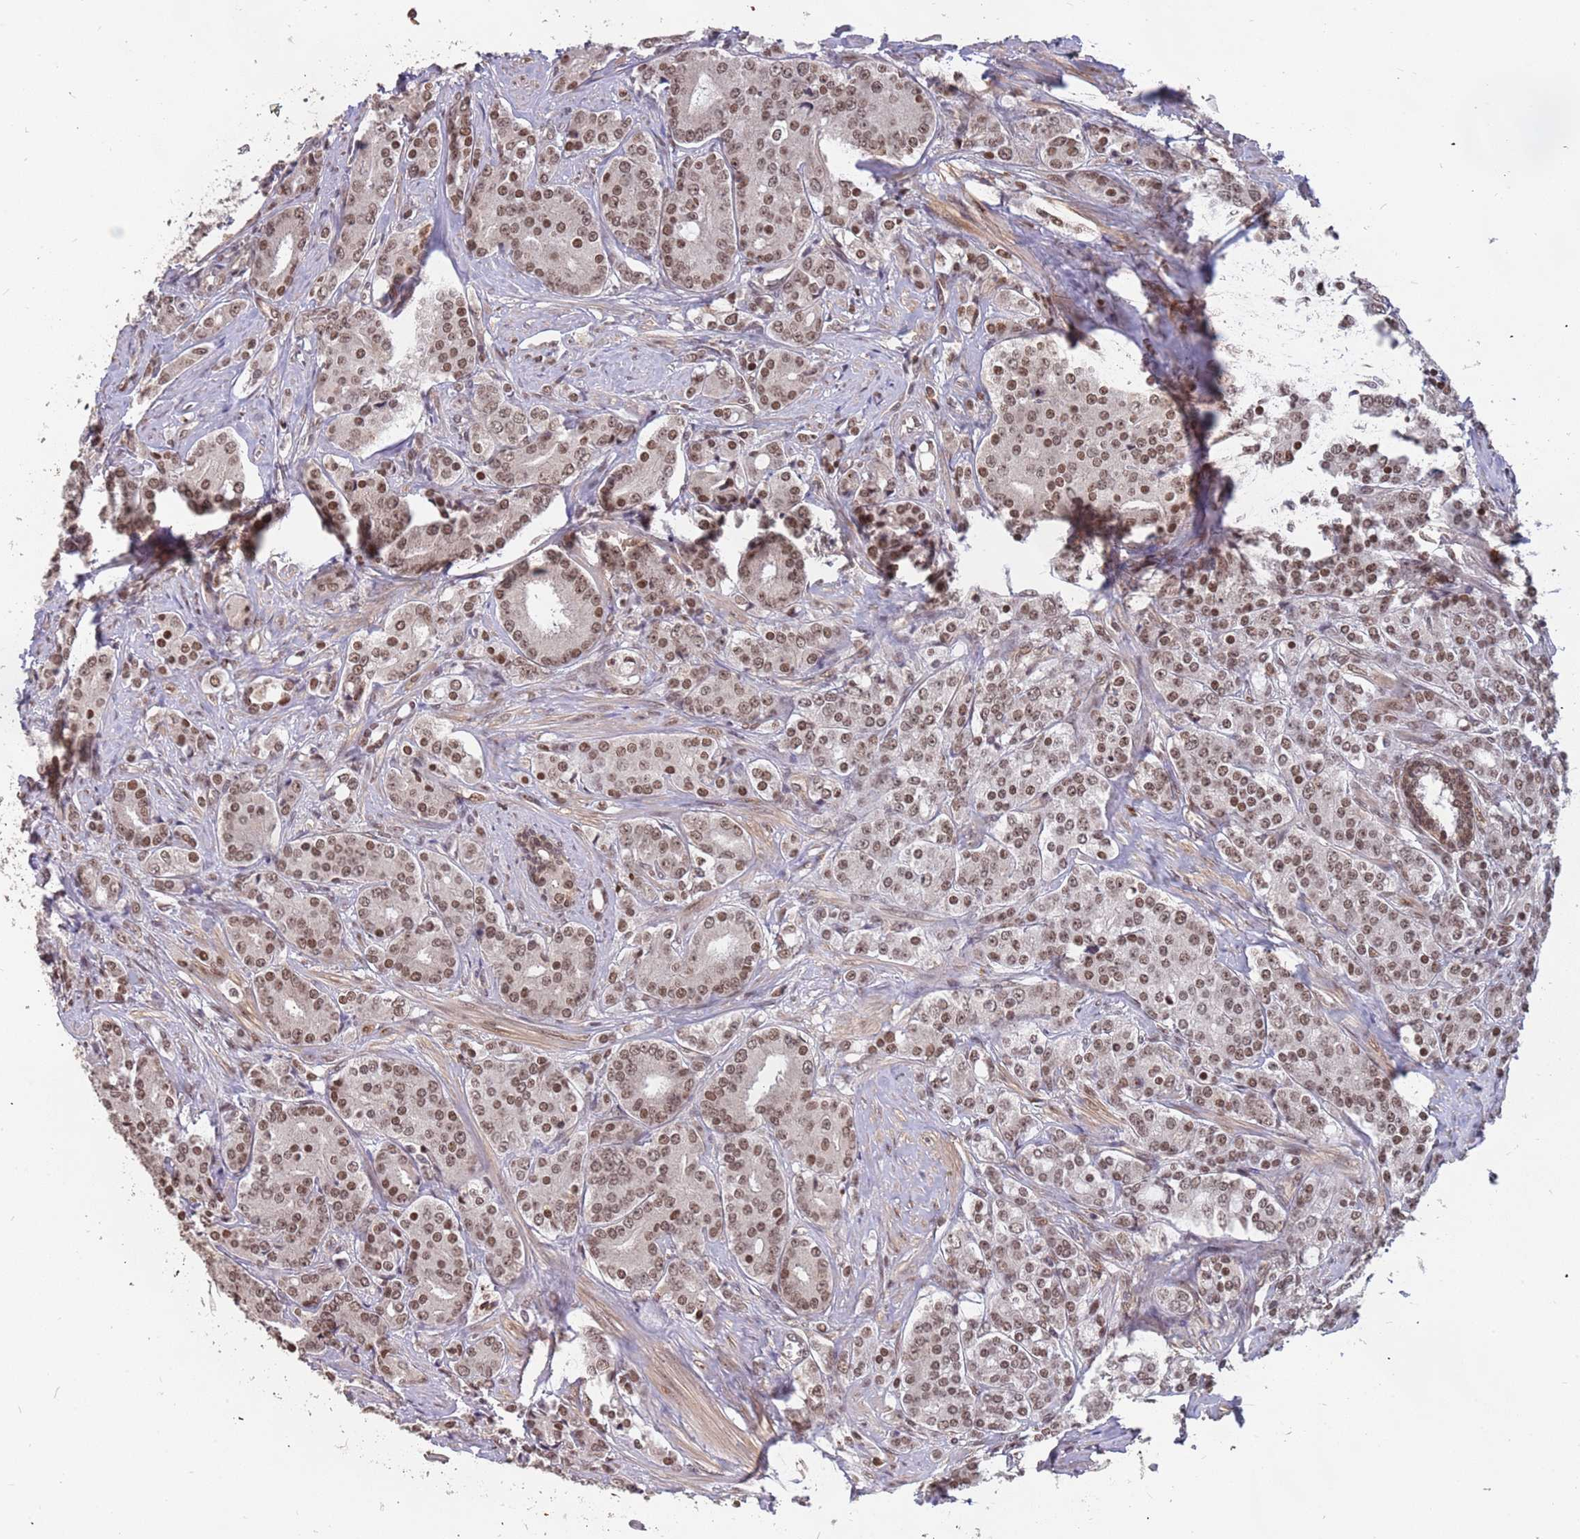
{"staining": {"intensity": "moderate", "quantity": ">75%", "location": "nuclear"}, "tissue": "prostate cancer", "cell_type": "Tumor cells", "image_type": "cancer", "snomed": [{"axis": "morphology", "description": "Adenocarcinoma, High grade"}, {"axis": "topography", "description": "Prostate"}], "caption": "This micrograph exhibits immunohistochemistry (IHC) staining of high-grade adenocarcinoma (prostate), with medium moderate nuclear expression in about >75% of tumor cells.", "gene": "GBP2", "patient": {"sex": "male", "age": 62}}